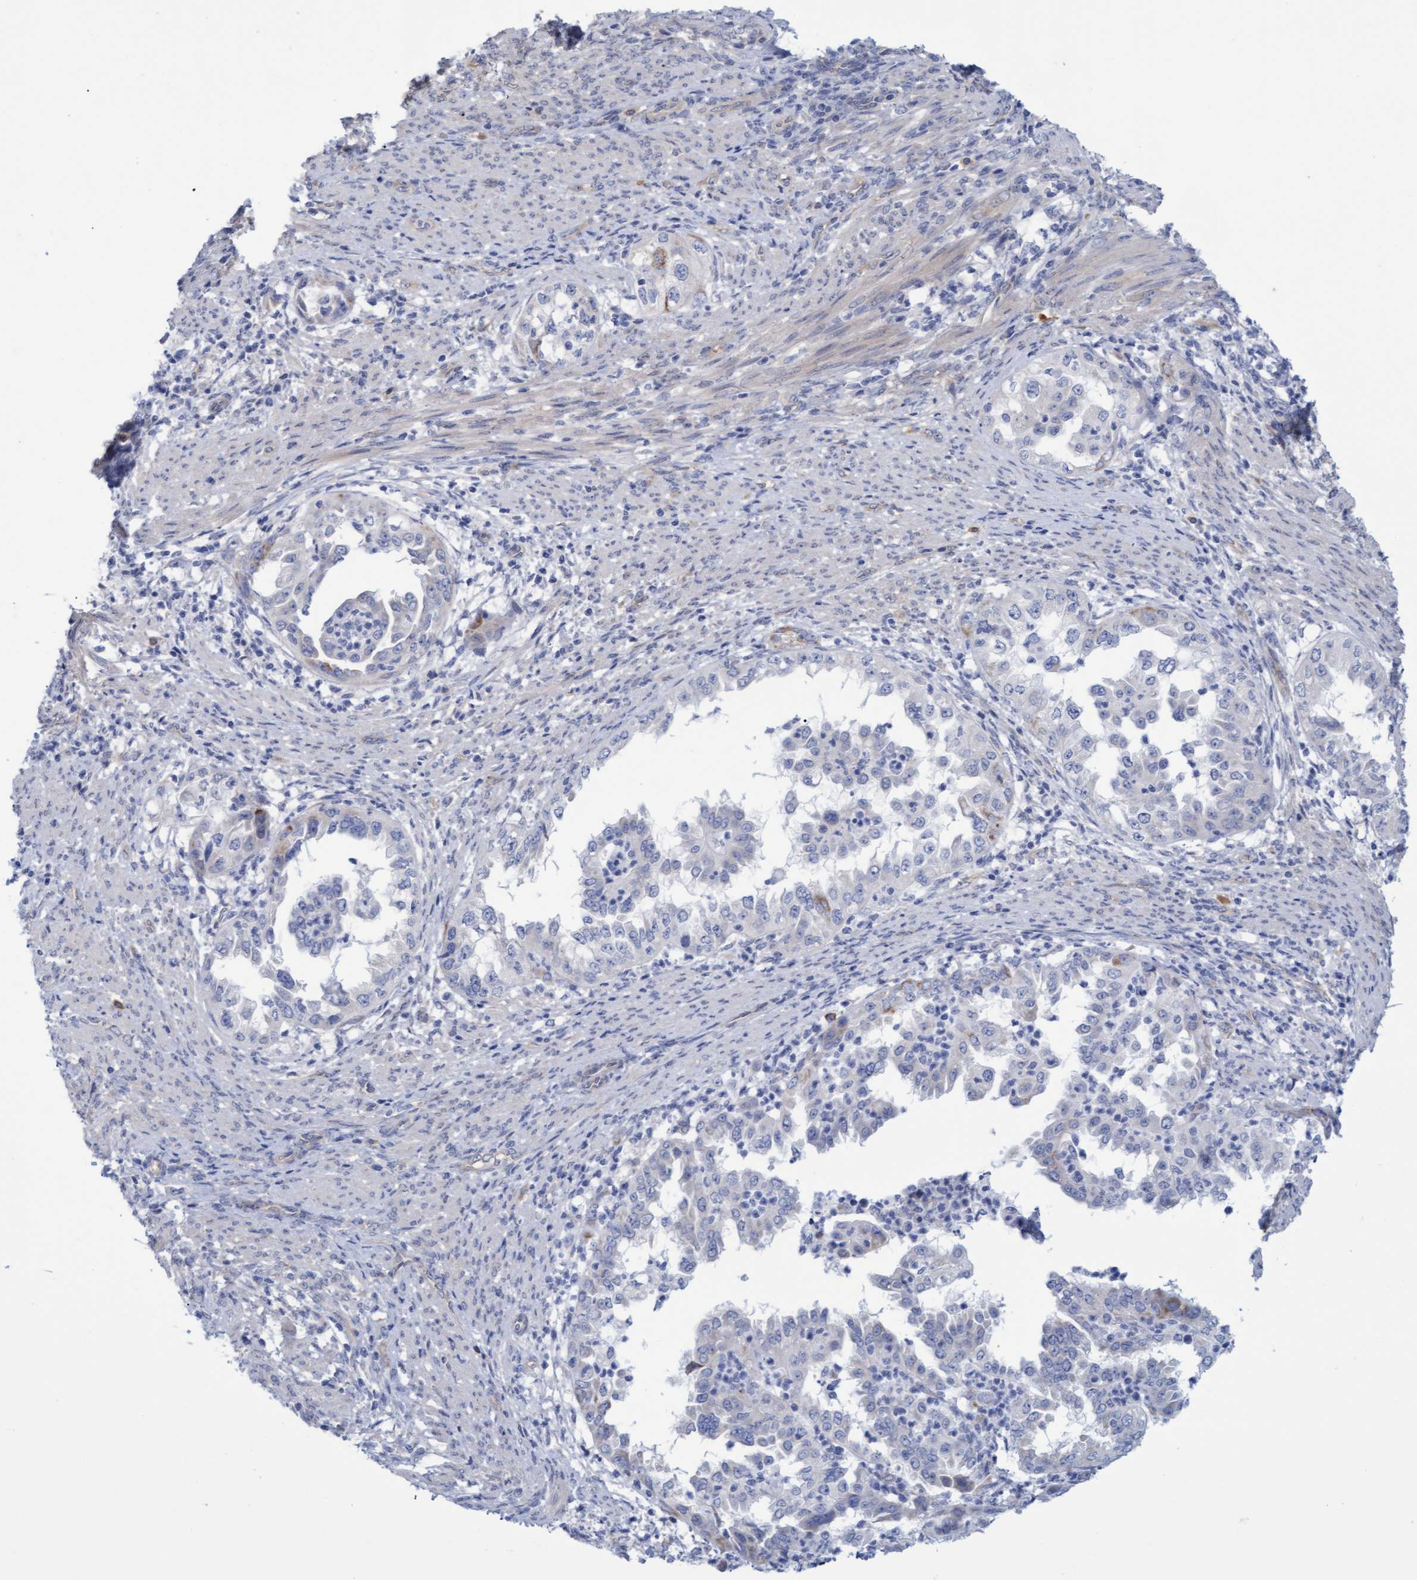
{"staining": {"intensity": "negative", "quantity": "none", "location": "none"}, "tissue": "endometrial cancer", "cell_type": "Tumor cells", "image_type": "cancer", "snomed": [{"axis": "morphology", "description": "Adenocarcinoma, NOS"}, {"axis": "topography", "description": "Endometrium"}], "caption": "An image of human adenocarcinoma (endometrial) is negative for staining in tumor cells. (DAB (3,3'-diaminobenzidine) IHC, high magnification).", "gene": "STXBP1", "patient": {"sex": "female", "age": 85}}